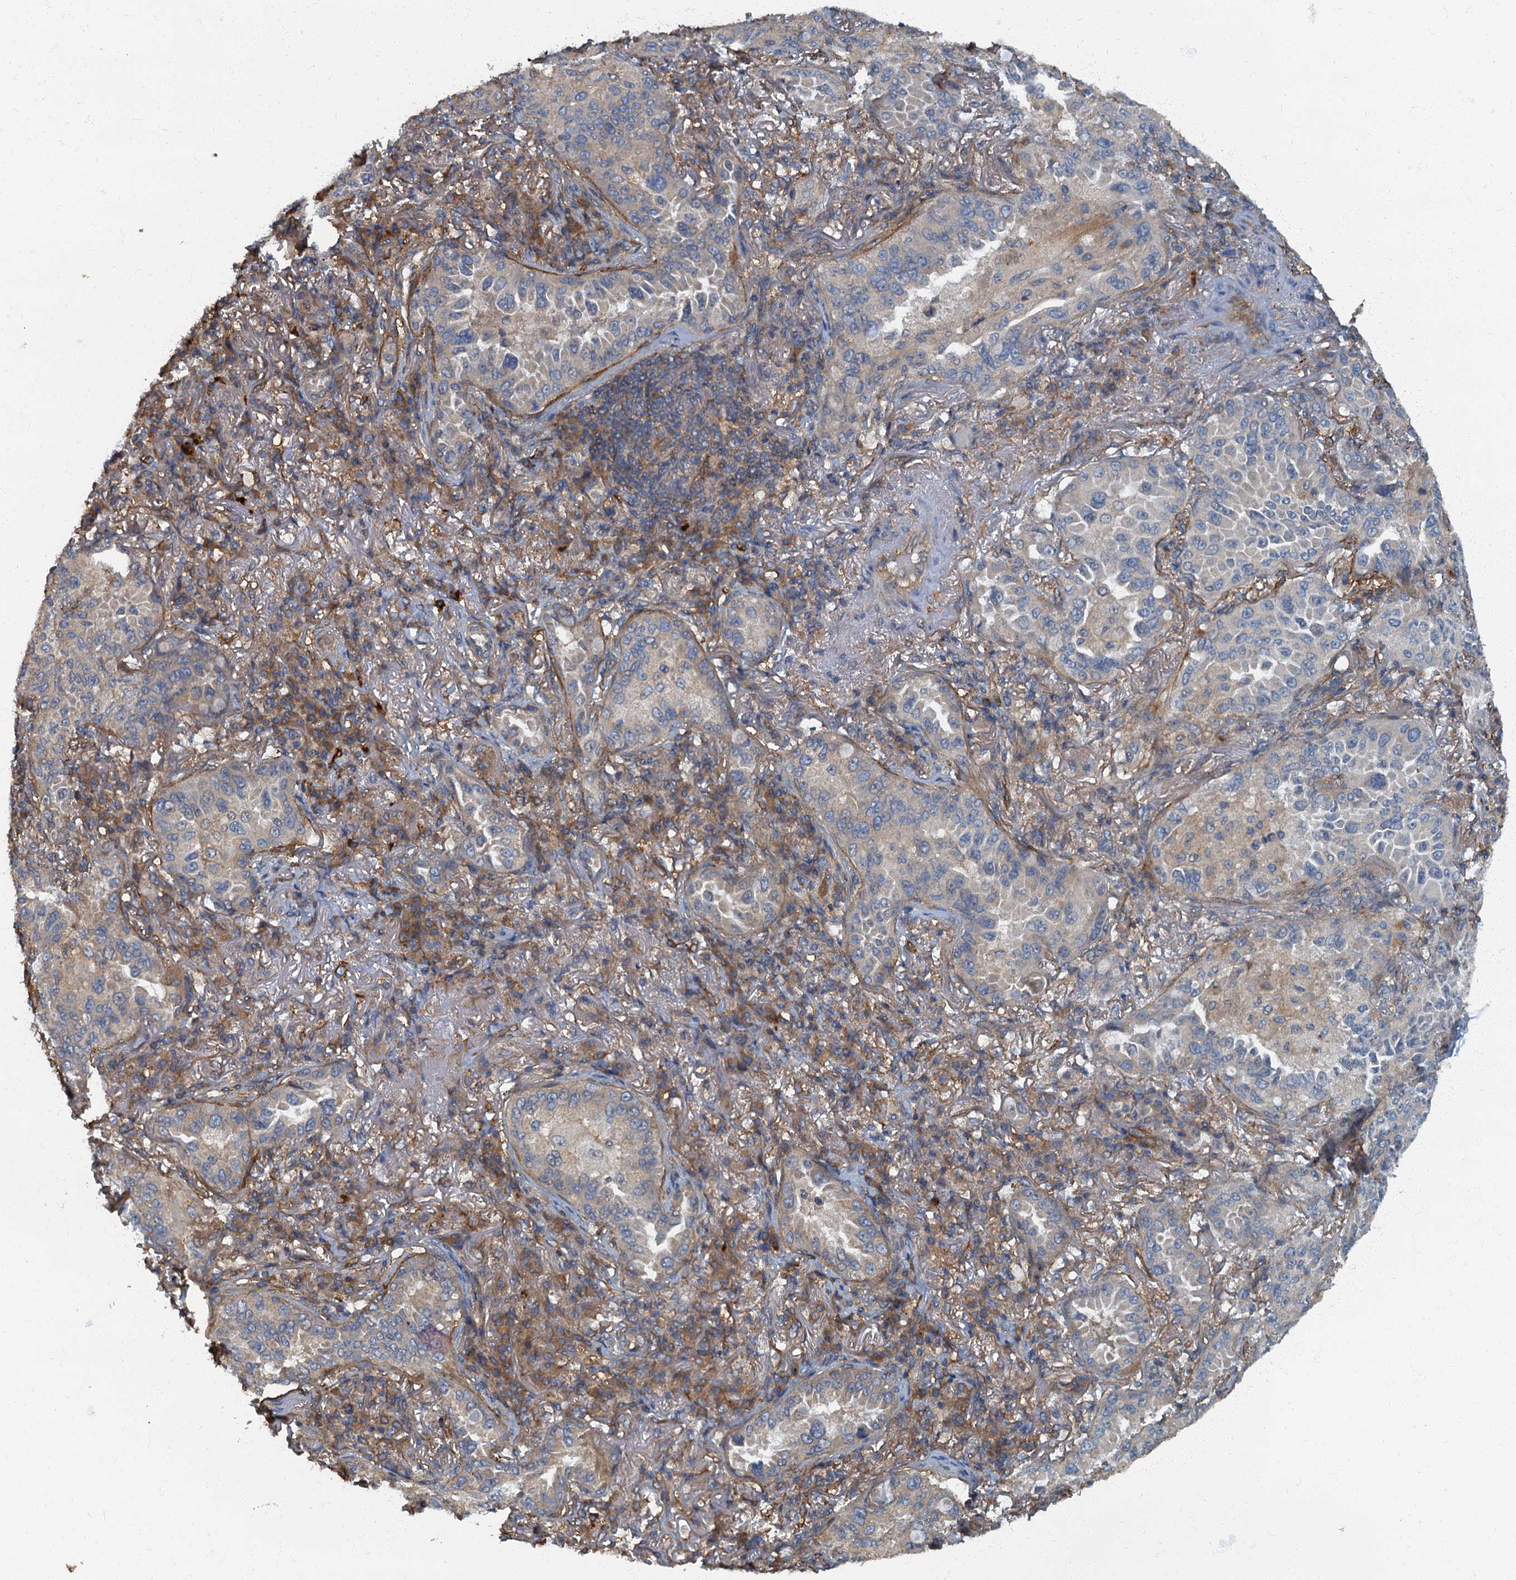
{"staining": {"intensity": "negative", "quantity": "none", "location": "none"}, "tissue": "lung cancer", "cell_type": "Tumor cells", "image_type": "cancer", "snomed": [{"axis": "morphology", "description": "Adenocarcinoma, NOS"}, {"axis": "topography", "description": "Lung"}], "caption": "Lung cancer (adenocarcinoma) was stained to show a protein in brown. There is no significant positivity in tumor cells.", "gene": "ARL11", "patient": {"sex": "female", "age": 69}}